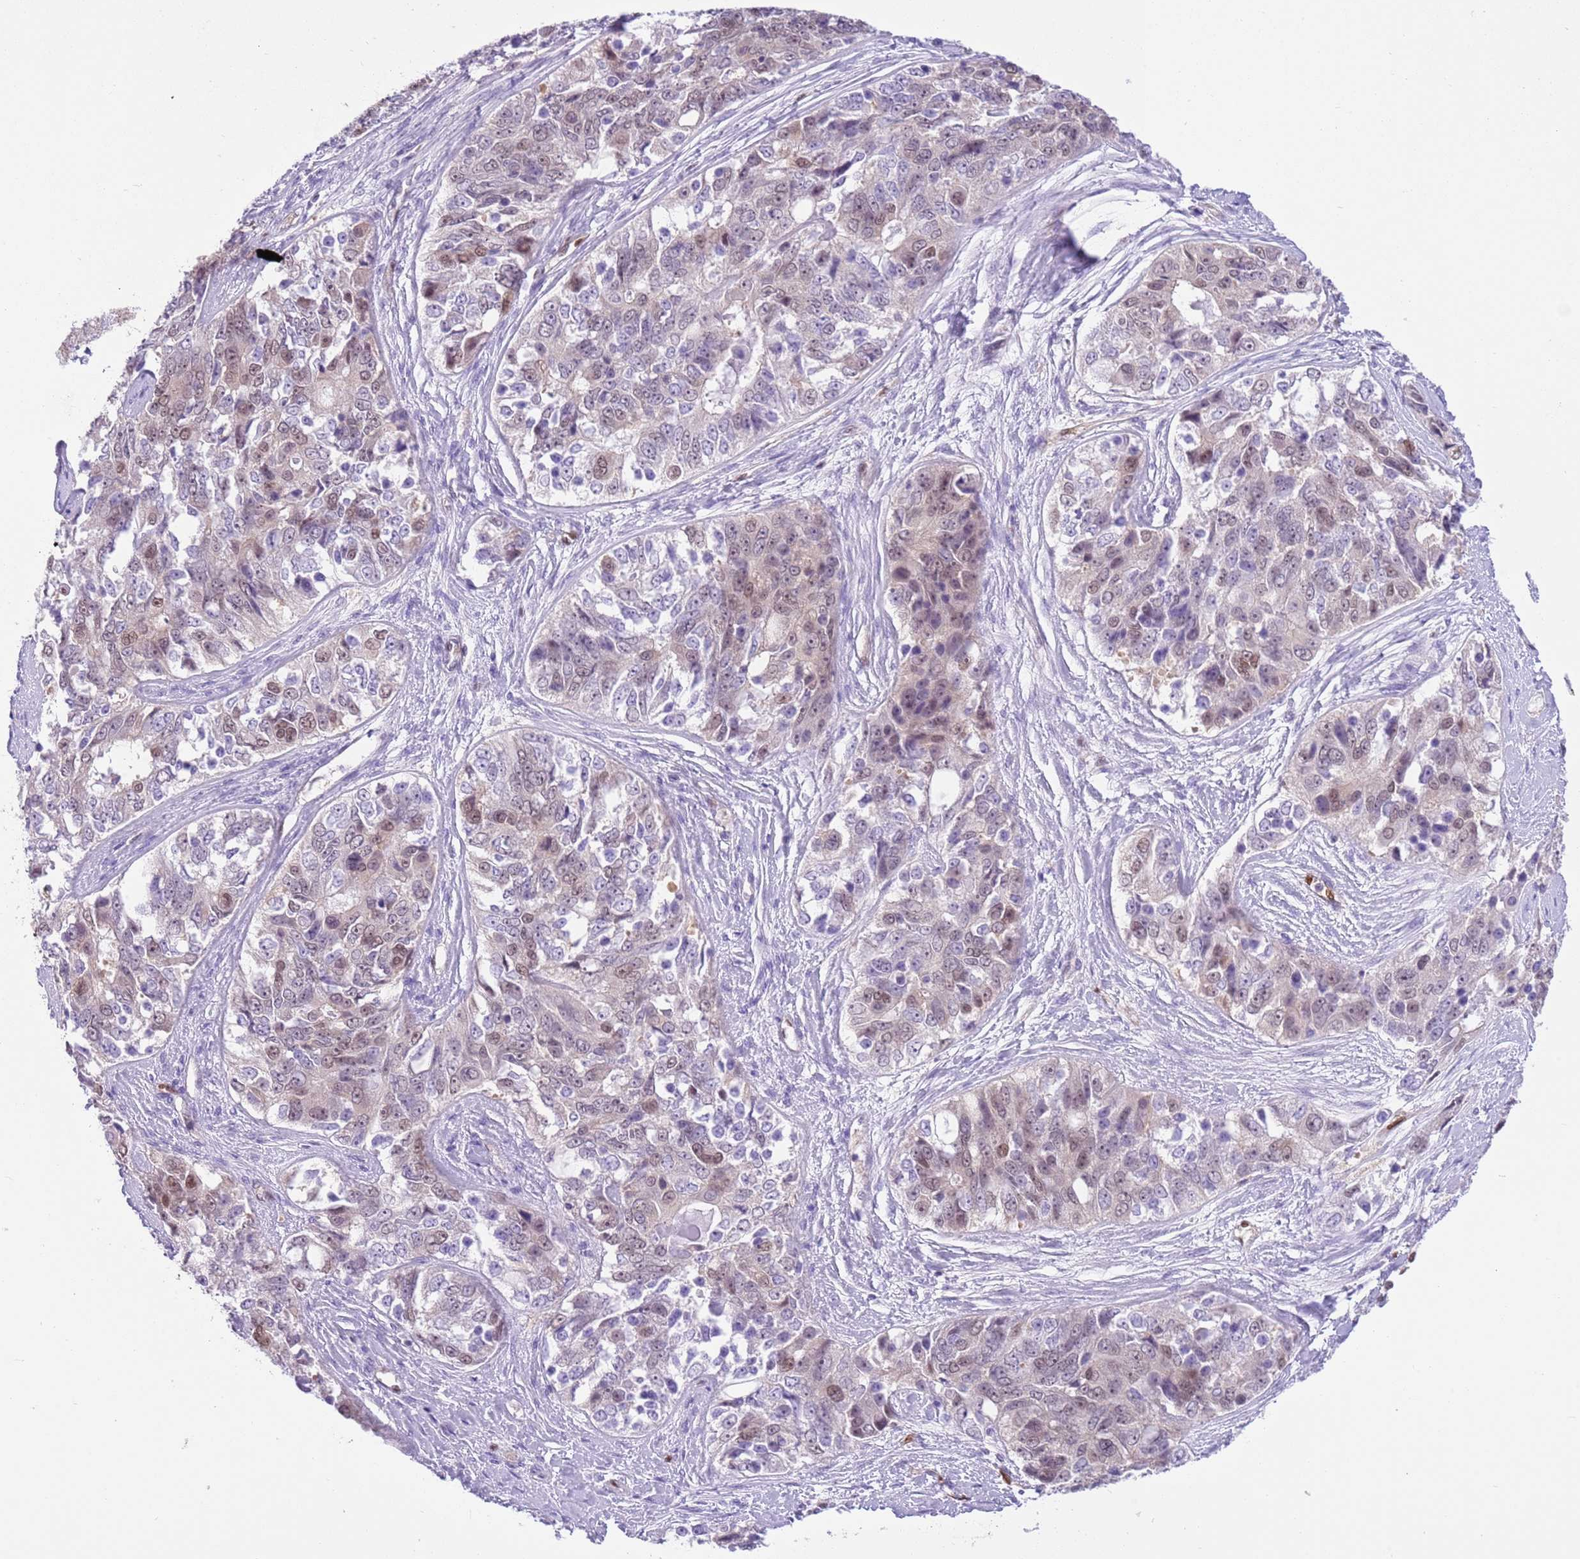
{"staining": {"intensity": "moderate", "quantity": "25%-75%", "location": "nuclear"}, "tissue": "ovarian cancer", "cell_type": "Tumor cells", "image_type": "cancer", "snomed": [{"axis": "morphology", "description": "Carcinoma, endometroid"}, {"axis": "topography", "description": "Ovary"}], "caption": "Moderate nuclear protein expression is appreciated in approximately 25%-75% of tumor cells in ovarian cancer (endometroid carcinoma).", "gene": "DDI2", "patient": {"sex": "female", "age": 51}}